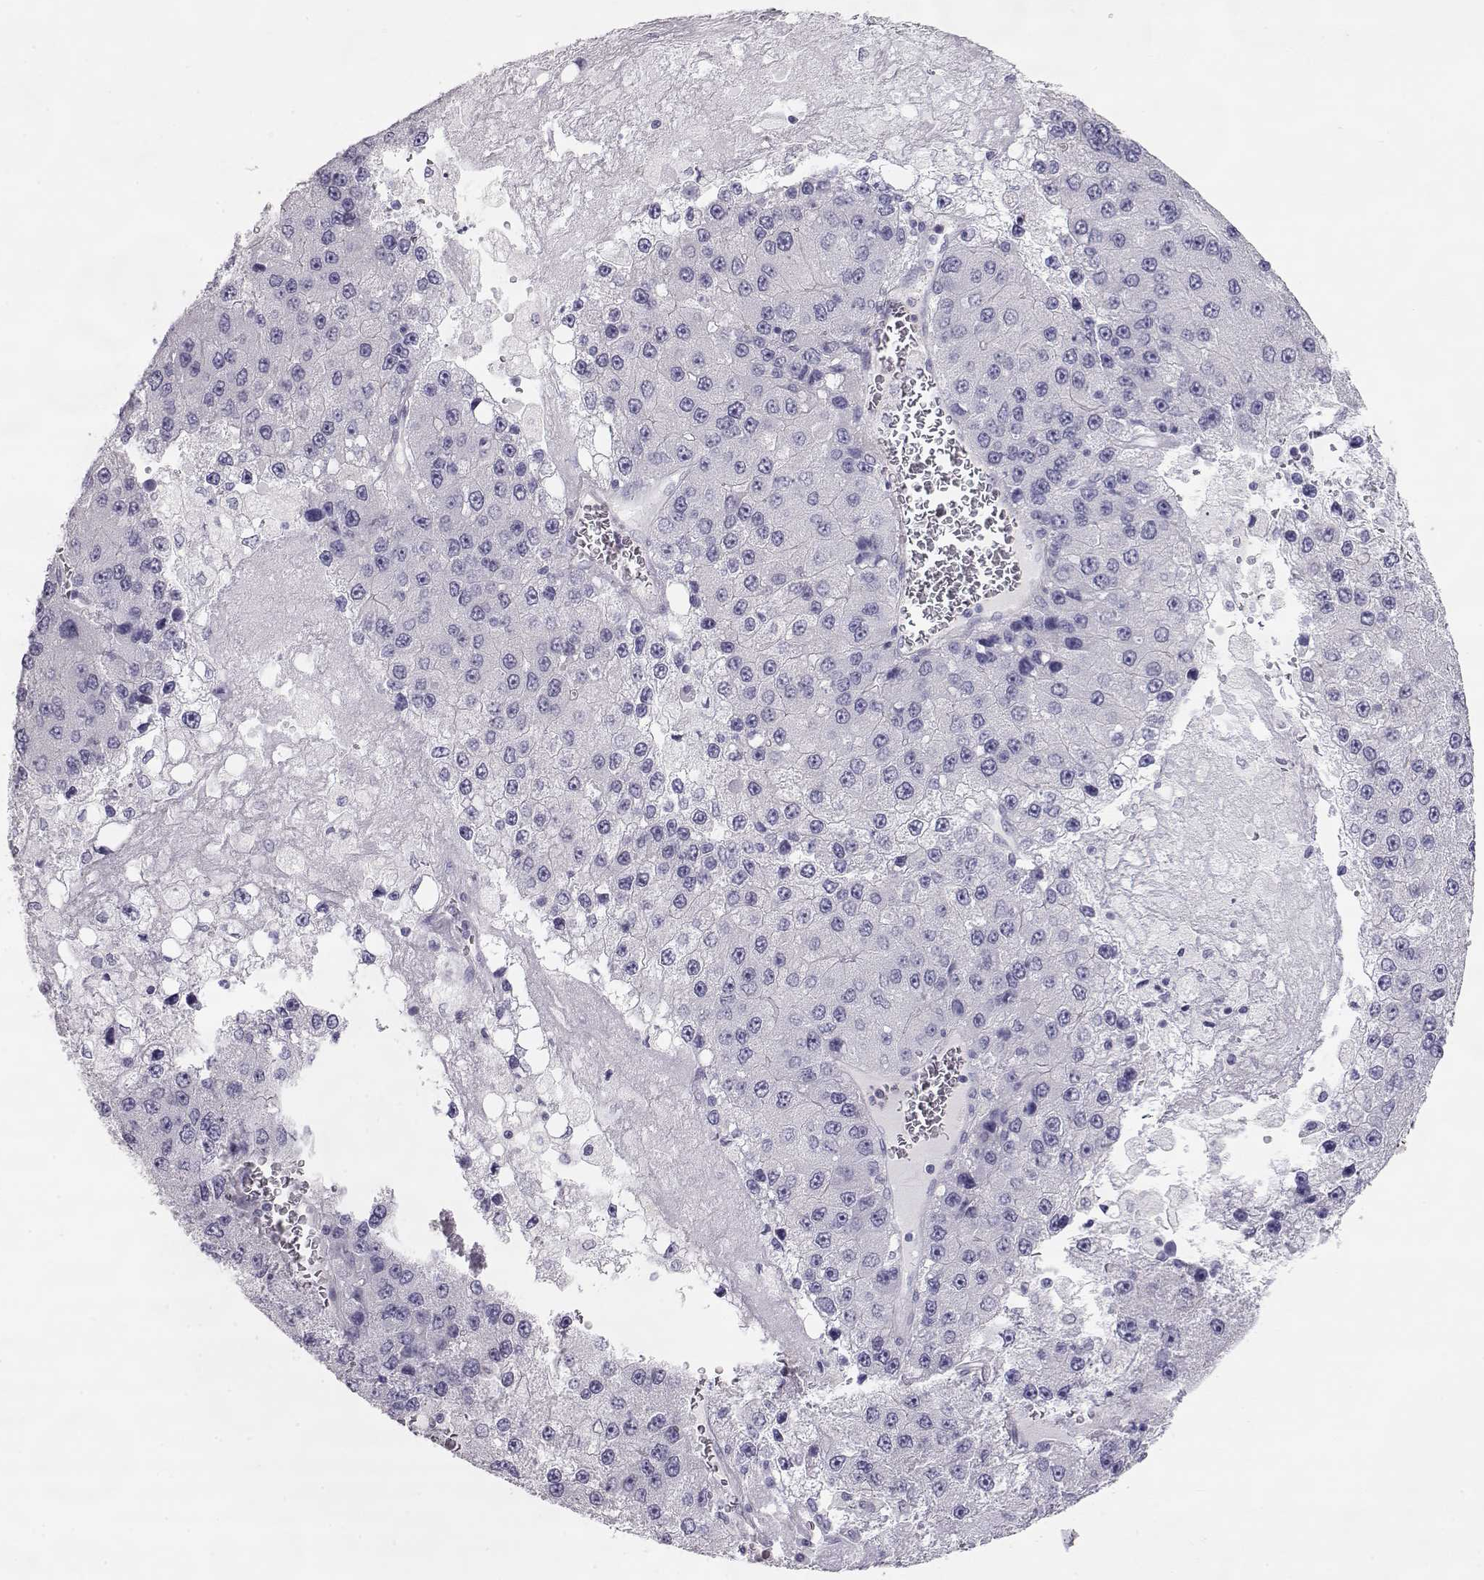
{"staining": {"intensity": "negative", "quantity": "none", "location": "none"}, "tissue": "liver cancer", "cell_type": "Tumor cells", "image_type": "cancer", "snomed": [{"axis": "morphology", "description": "Carcinoma, Hepatocellular, NOS"}, {"axis": "topography", "description": "Liver"}], "caption": "There is no significant staining in tumor cells of liver hepatocellular carcinoma. (Brightfield microscopy of DAB IHC at high magnification).", "gene": "SLITRK3", "patient": {"sex": "female", "age": 73}}